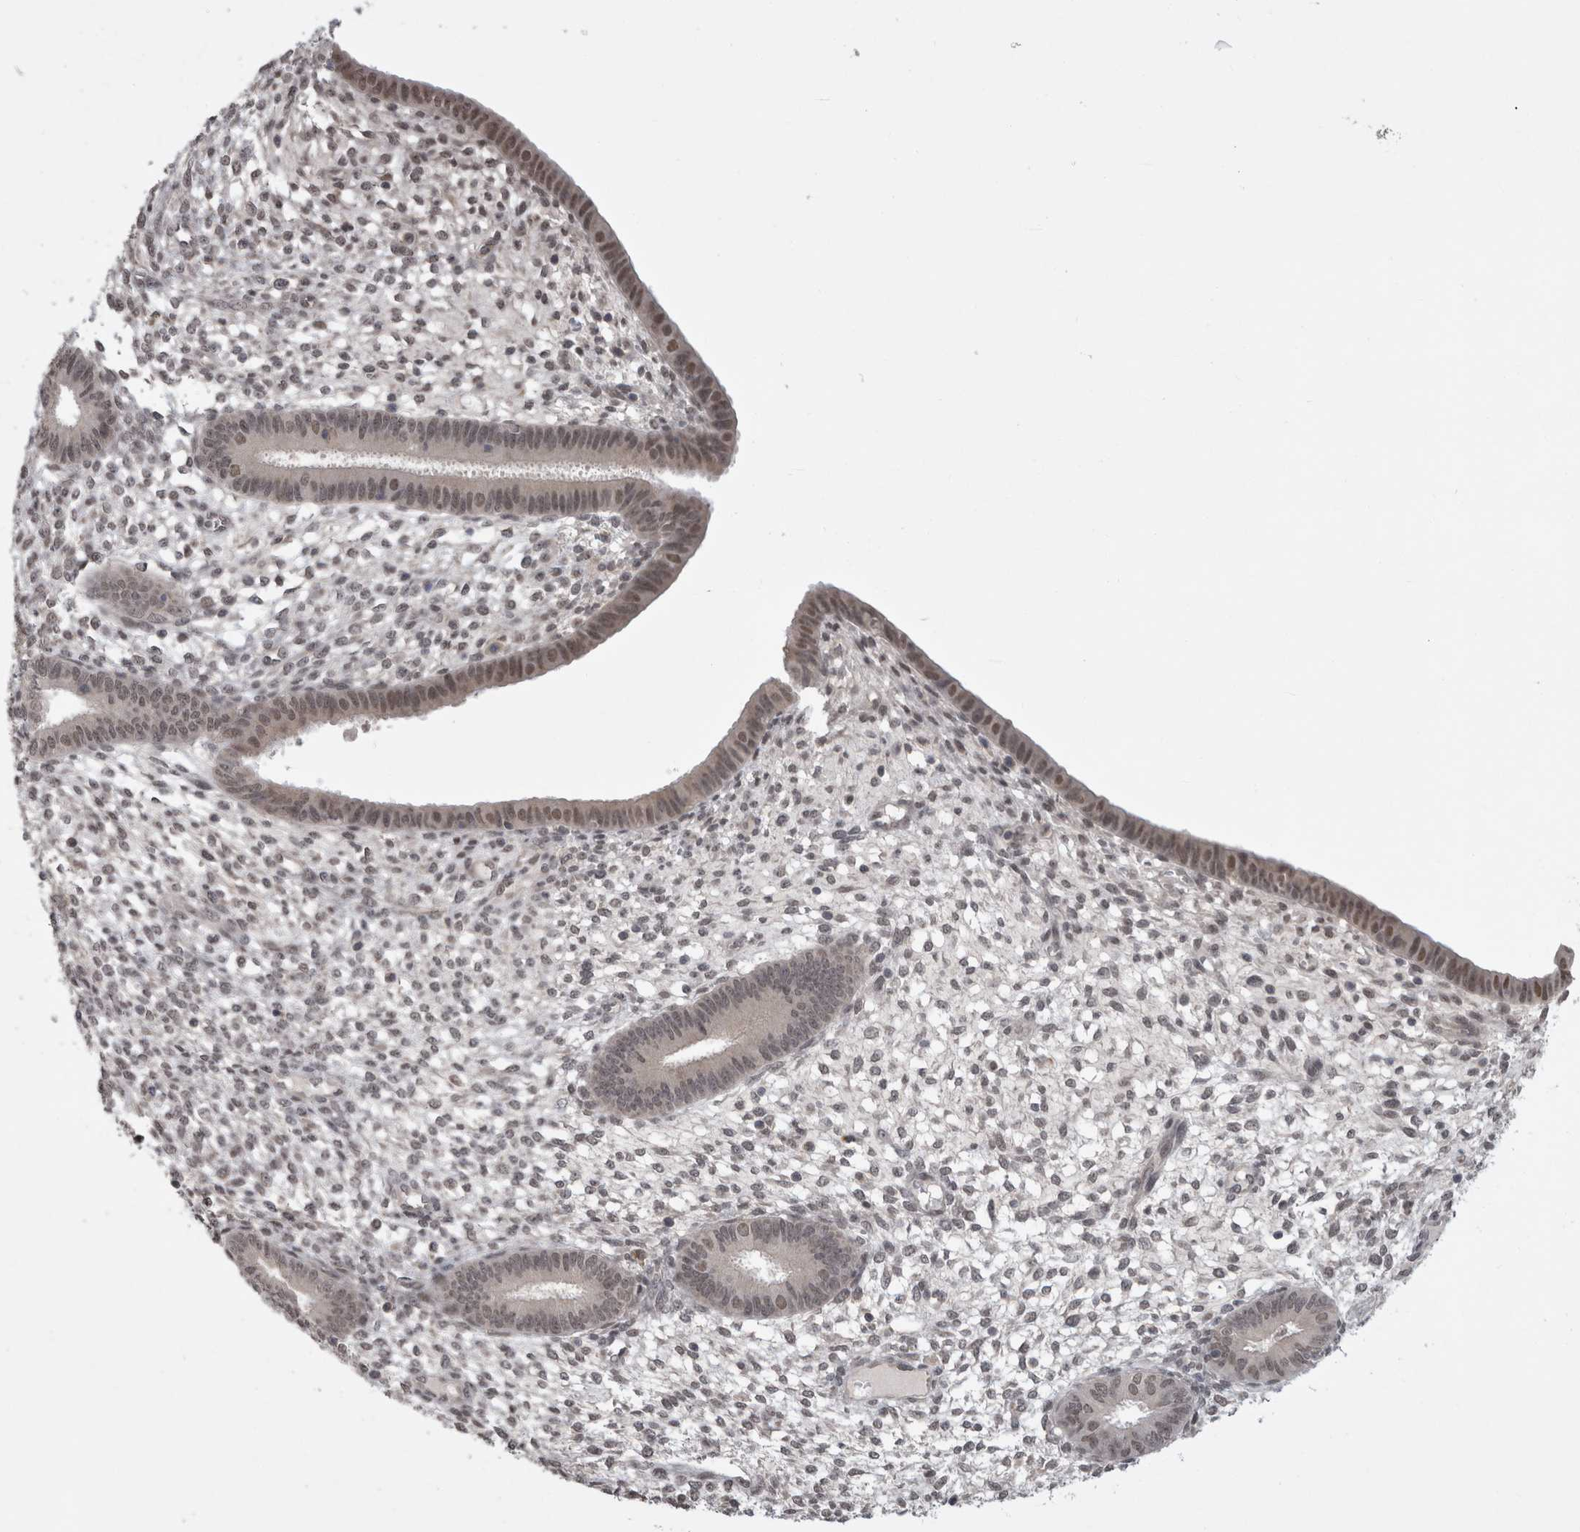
{"staining": {"intensity": "negative", "quantity": "none", "location": "none"}, "tissue": "endometrium", "cell_type": "Cells in endometrial stroma", "image_type": "normal", "snomed": [{"axis": "morphology", "description": "Normal tissue, NOS"}, {"axis": "topography", "description": "Endometrium"}], "caption": "A histopathology image of human endometrium is negative for staining in cells in endometrial stroma. (DAB (3,3'-diaminobenzidine) IHC visualized using brightfield microscopy, high magnification).", "gene": "MTBP", "patient": {"sex": "female", "age": 46}}